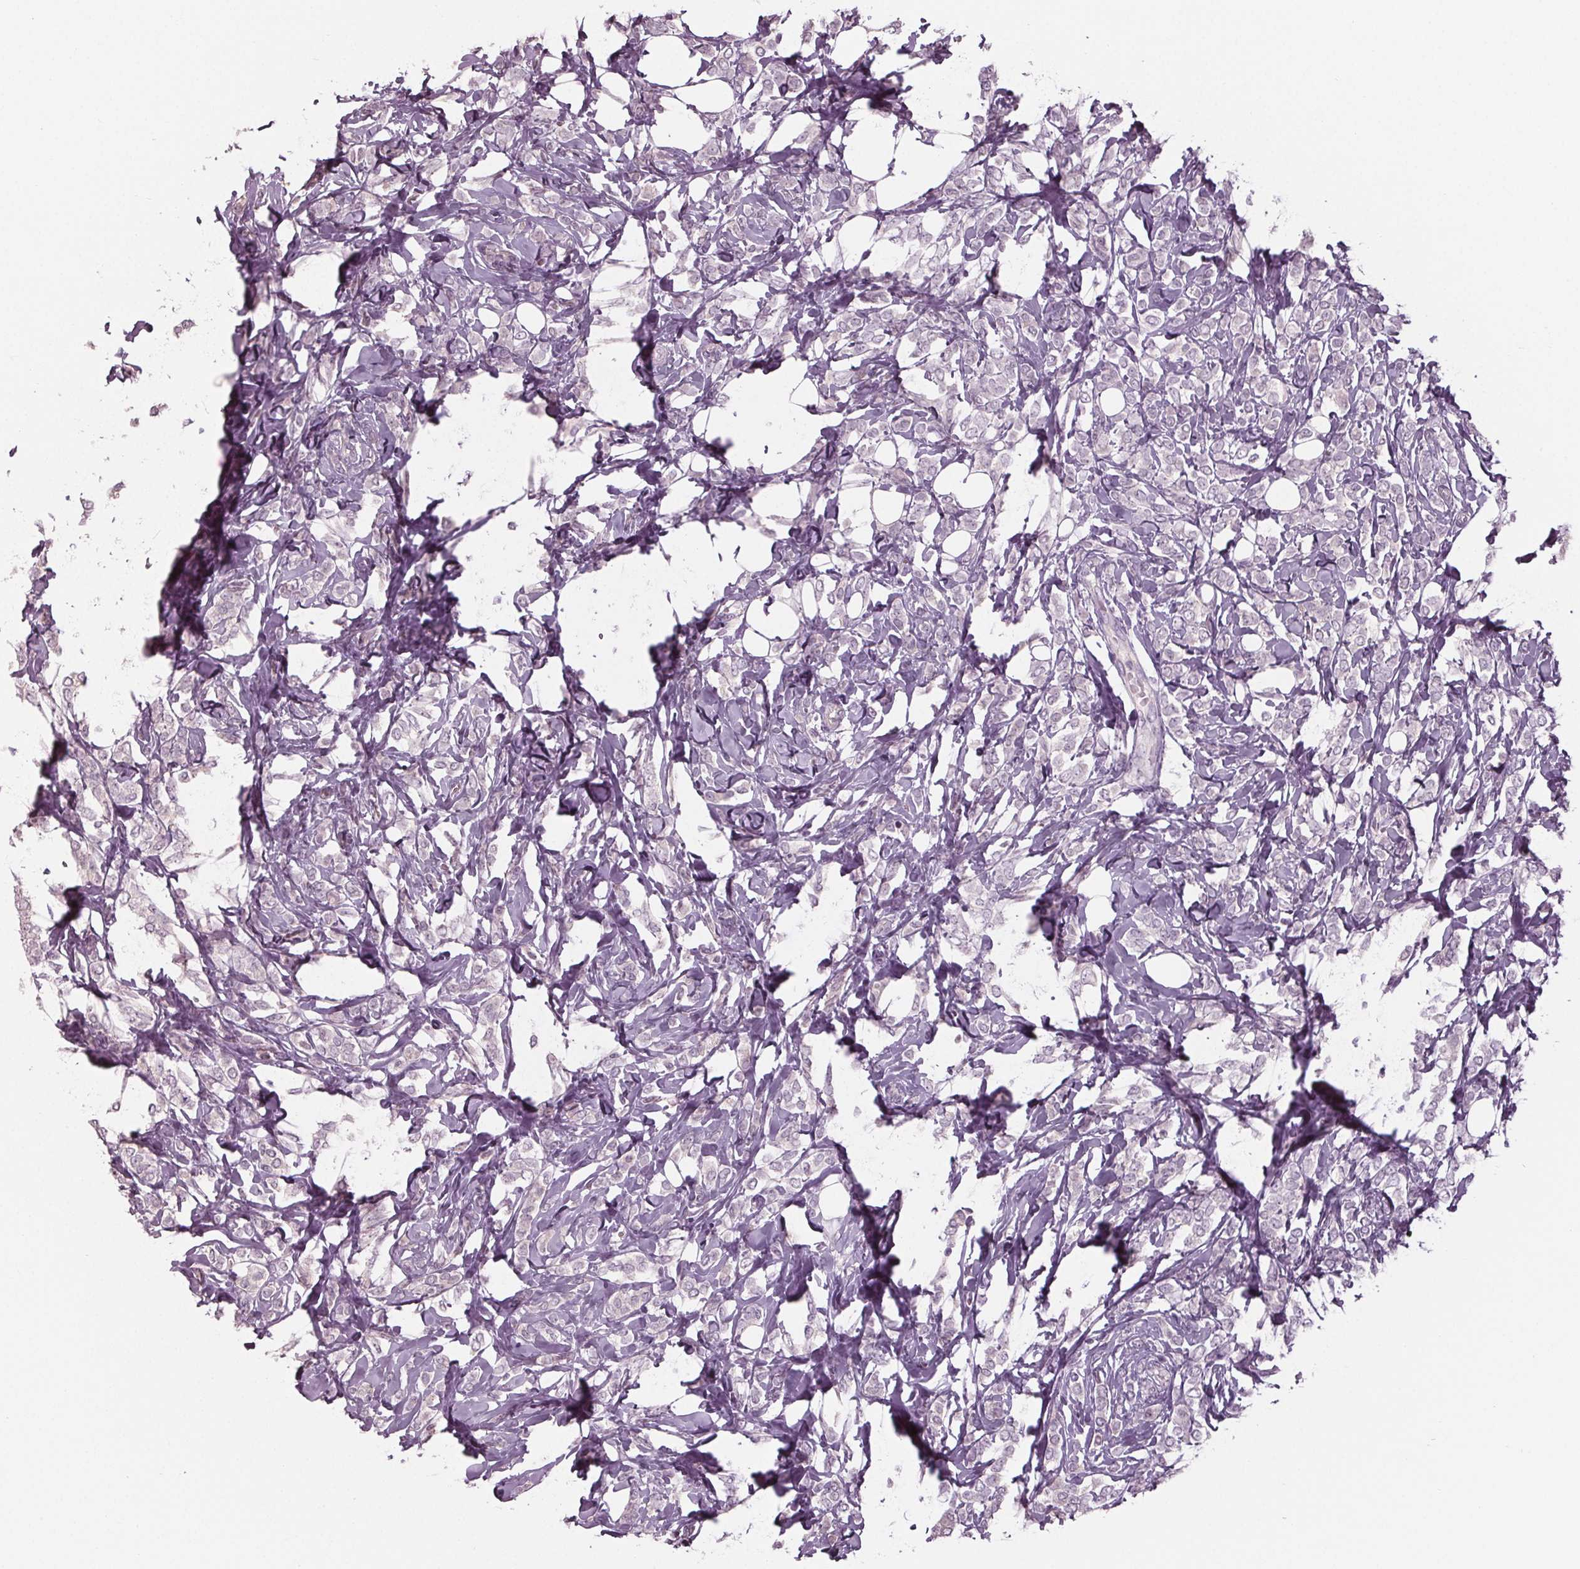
{"staining": {"intensity": "negative", "quantity": "none", "location": "none"}, "tissue": "breast cancer", "cell_type": "Tumor cells", "image_type": "cancer", "snomed": [{"axis": "morphology", "description": "Lobular carcinoma"}, {"axis": "topography", "description": "Breast"}], "caption": "Immunohistochemical staining of human breast lobular carcinoma reveals no significant staining in tumor cells. (DAB immunohistochemistry visualized using brightfield microscopy, high magnification).", "gene": "TNNC2", "patient": {"sex": "female", "age": 49}}